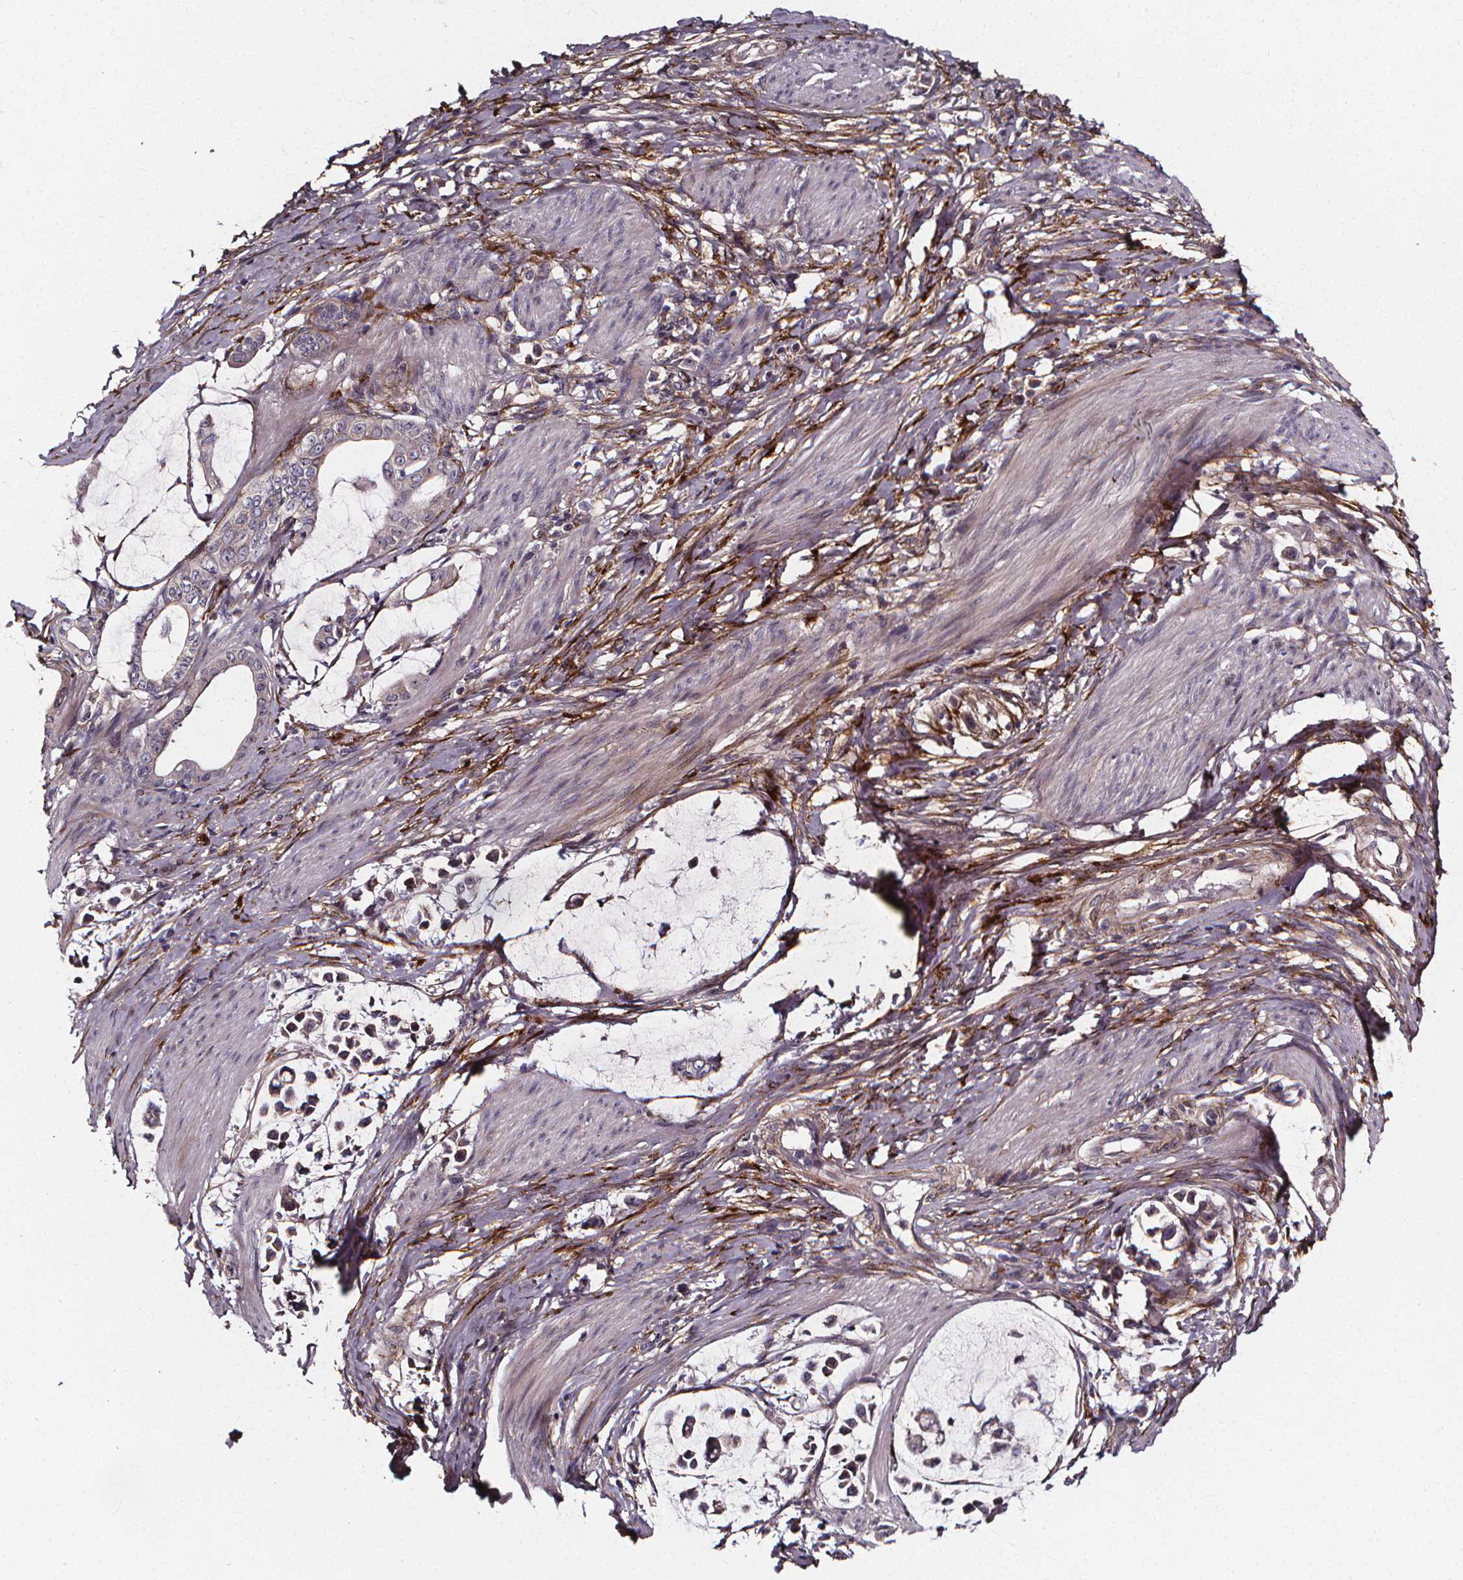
{"staining": {"intensity": "negative", "quantity": "none", "location": "none"}, "tissue": "stomach cancer", "cell_type": "Tumor cells", "image_type": "cancer", "snomed": [{"axis": "morphology", "description": "Adenocarcinoma, NOS"}, {"axis": "topography", "description": "Stomach"}], "caption": "Human stomach cancer (adenocarcinoma) stained for a protein using immunohistochemistry (IHC) shows no expression in tumor cells.", "gene": "AEBP1", "patient": {"sex": "male", "age": 82}}